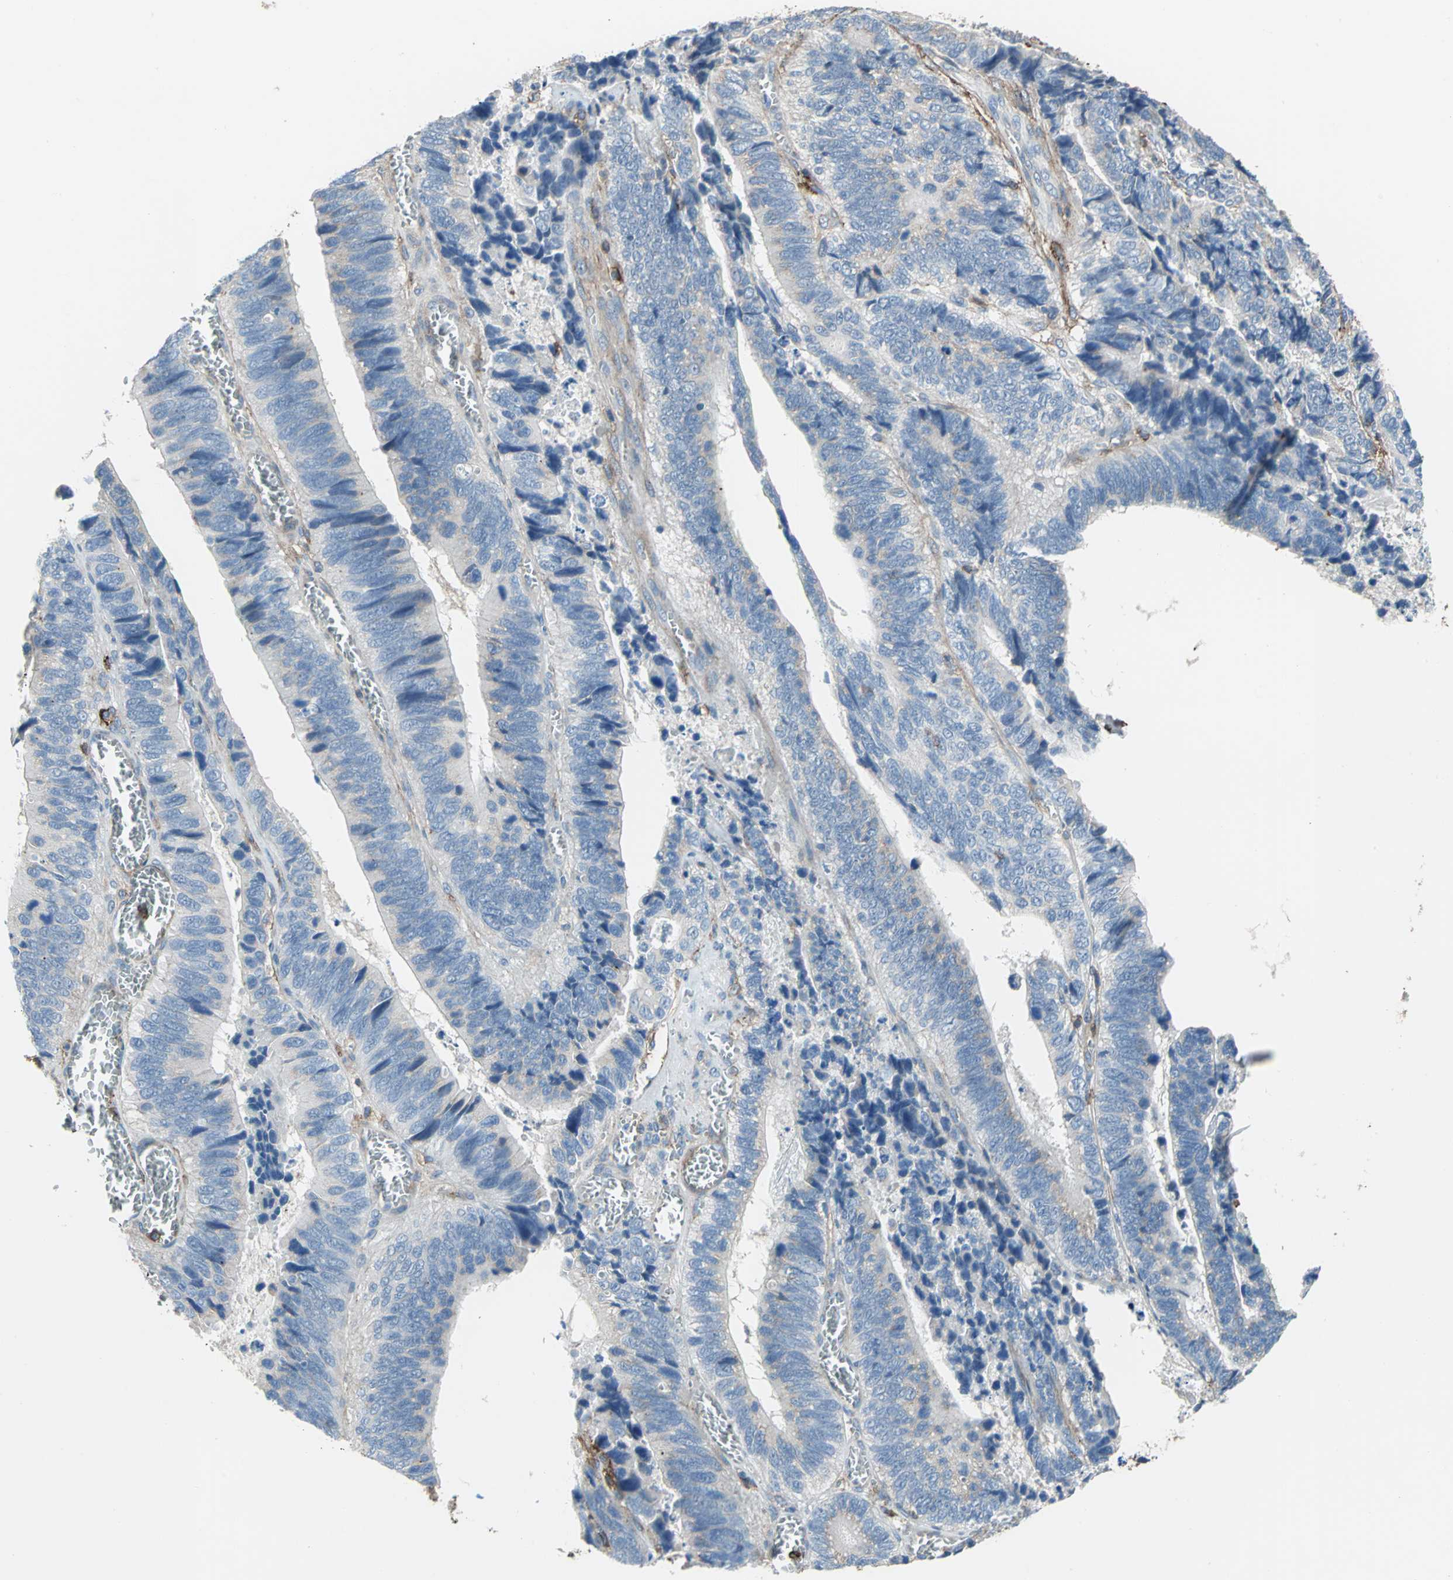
{"staining": {"intensity": "weak", "quantity": "<25%", "location": "cytoplasmic/membranous"}, "tissue": "colorectal cancer", "cell_type": "Tumor cells", "image_type": "cancer", "snomed": [{"axis": "morphology", "description": "Adenocarcinoma, NOS"}, {"axis": "topography", "description": "Colon"}], "caption": "Immunohistochemistry (IHC) photomicrograph of human colorectal cancer stained for a protein (brown), which displays no expression in tumor cells.", "gene": "CD44", "patient": {"sex": "male", "age": 72}}